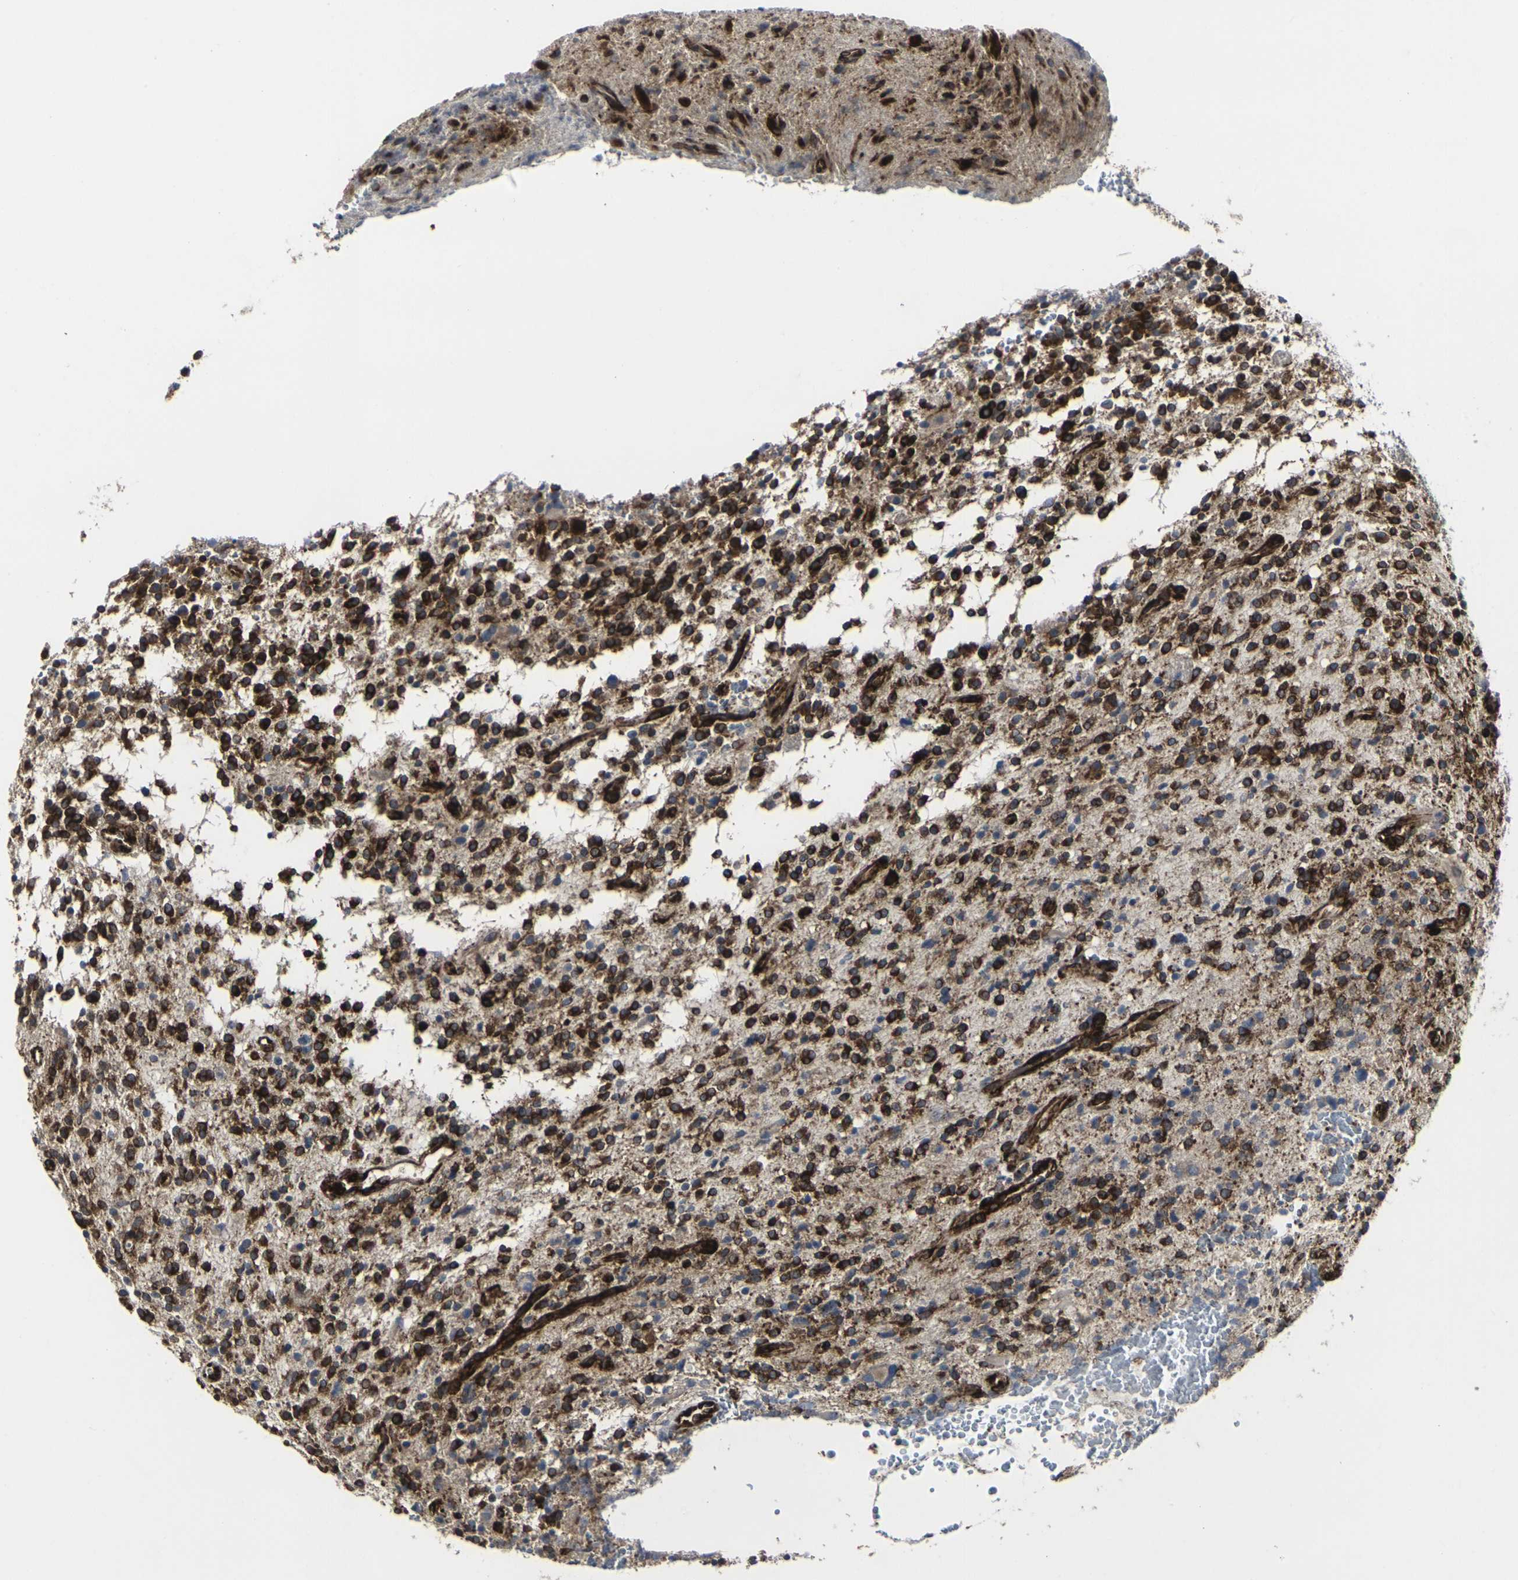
{"staining": {"intensity": "strong", "quantity": ">75%", "location": "cytoplasmic/membranous"}, "tissue": "glioma", "cell_type": "Tumor cells", "image_type": "cancer", "snomed": [{"axis": "morphology", "description": "Glioma, malignant, High grade"}, {"axis": "topography", "description": "Brain"}], "caption": "The histopathology image reveals a brown stain indicating the presence of a protein in the cytoplasmic/membranous of tumor cells in malignant high-grade glioma.", "gene": "MARCHF2", "patient": {"sex": "male", "age": 48}}